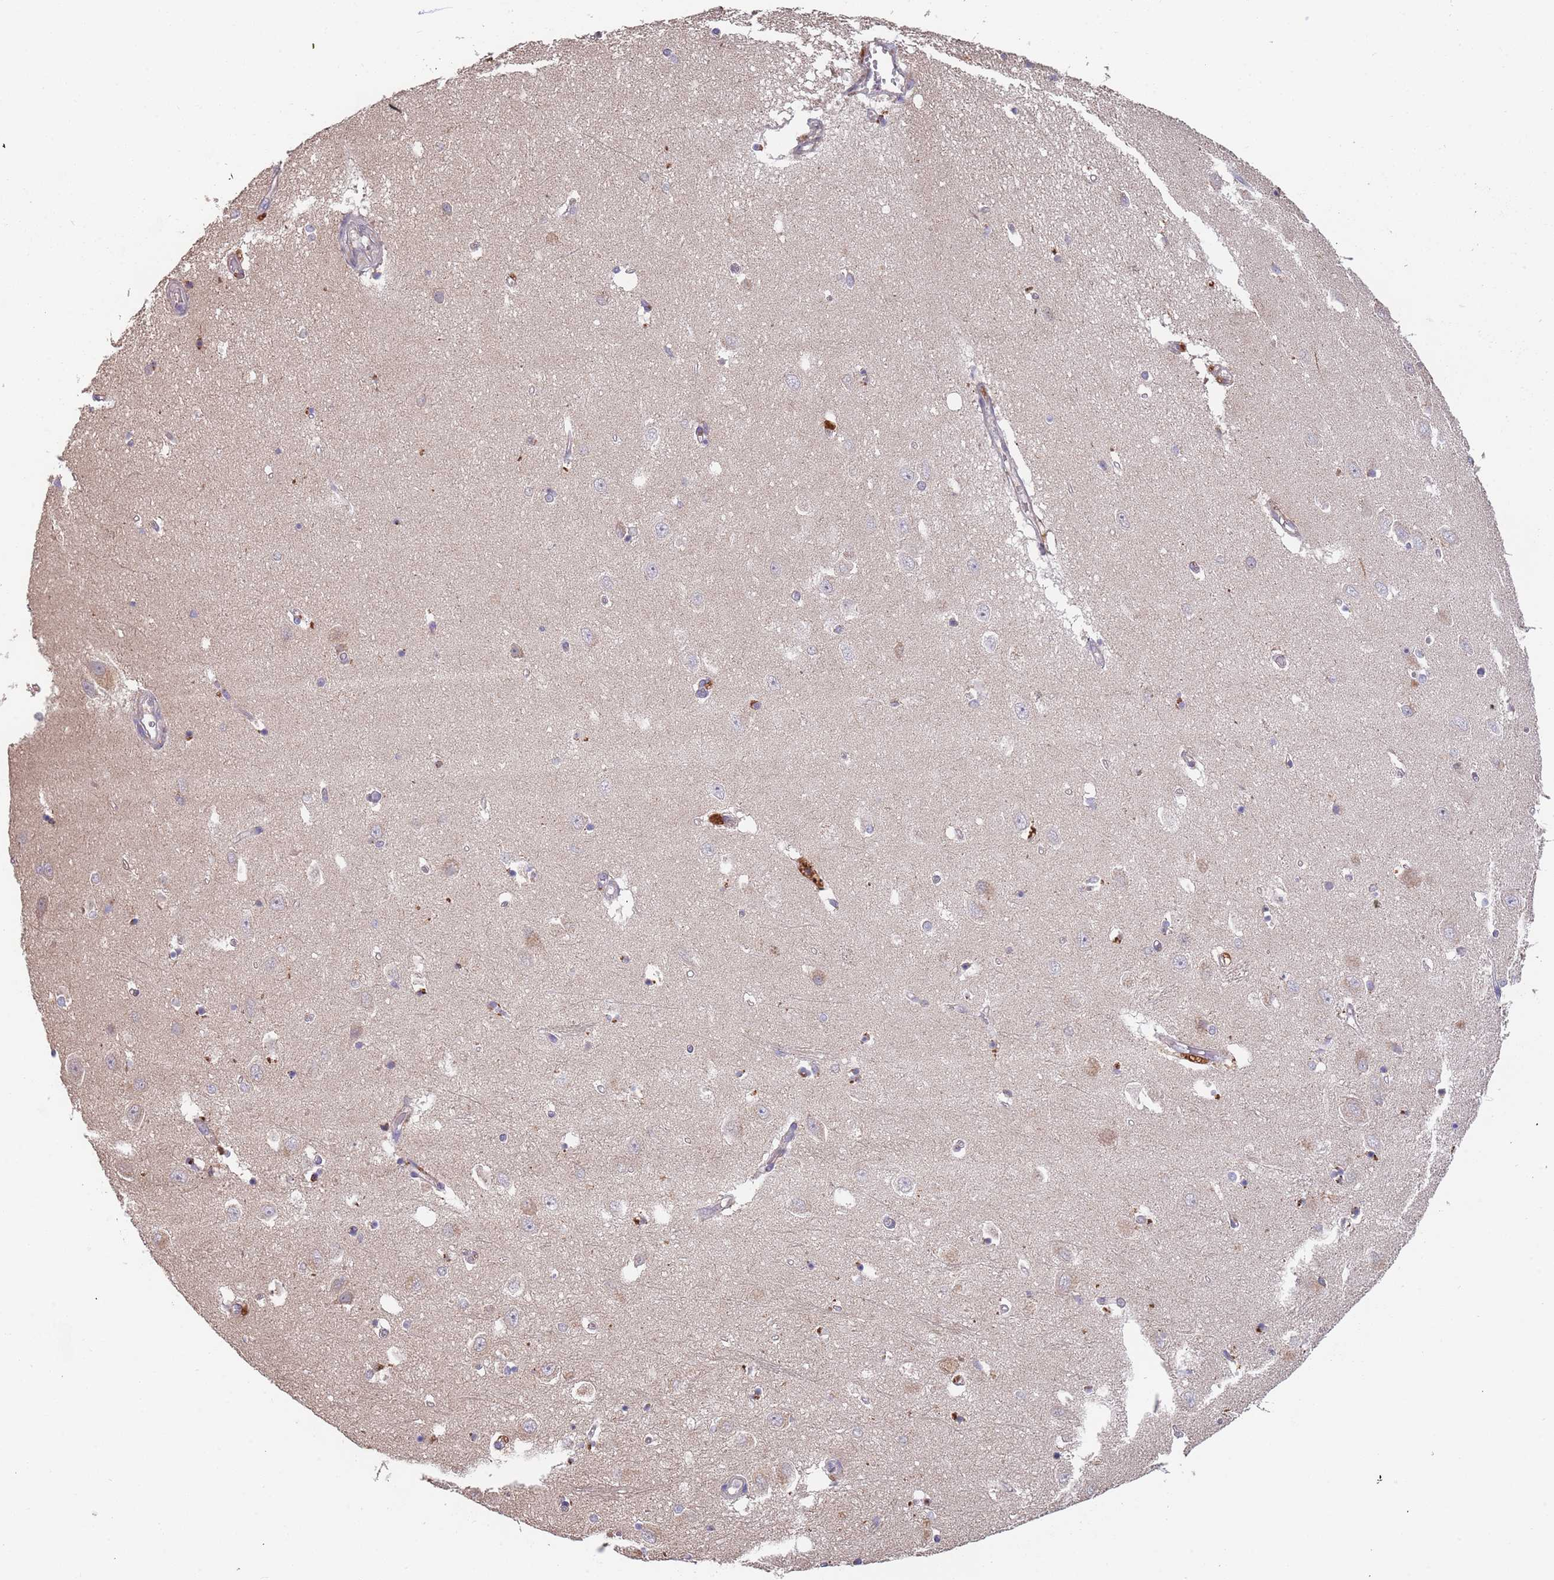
{"staining": {"intensity": "negative", "quantity": "none", "location": "none"}, "tissue": "hippocampus", "cell_type": "Glial cells", "image_type": "normal", "snomed": [{"axis": "morphology", "description": "Normal tissue, NOS"}, {"axis": "topography", "description": "Hippocampus"}], "caption": "A photomicrograph of human hippocampus is negative for staining in glial cells. Brightfield microscopy of IHC stained with DAB (brown) and hematoxylin (blue), captured at high magnification.", "gene": "TMEM64", "patient": {"sex": "female", "age": 64}}